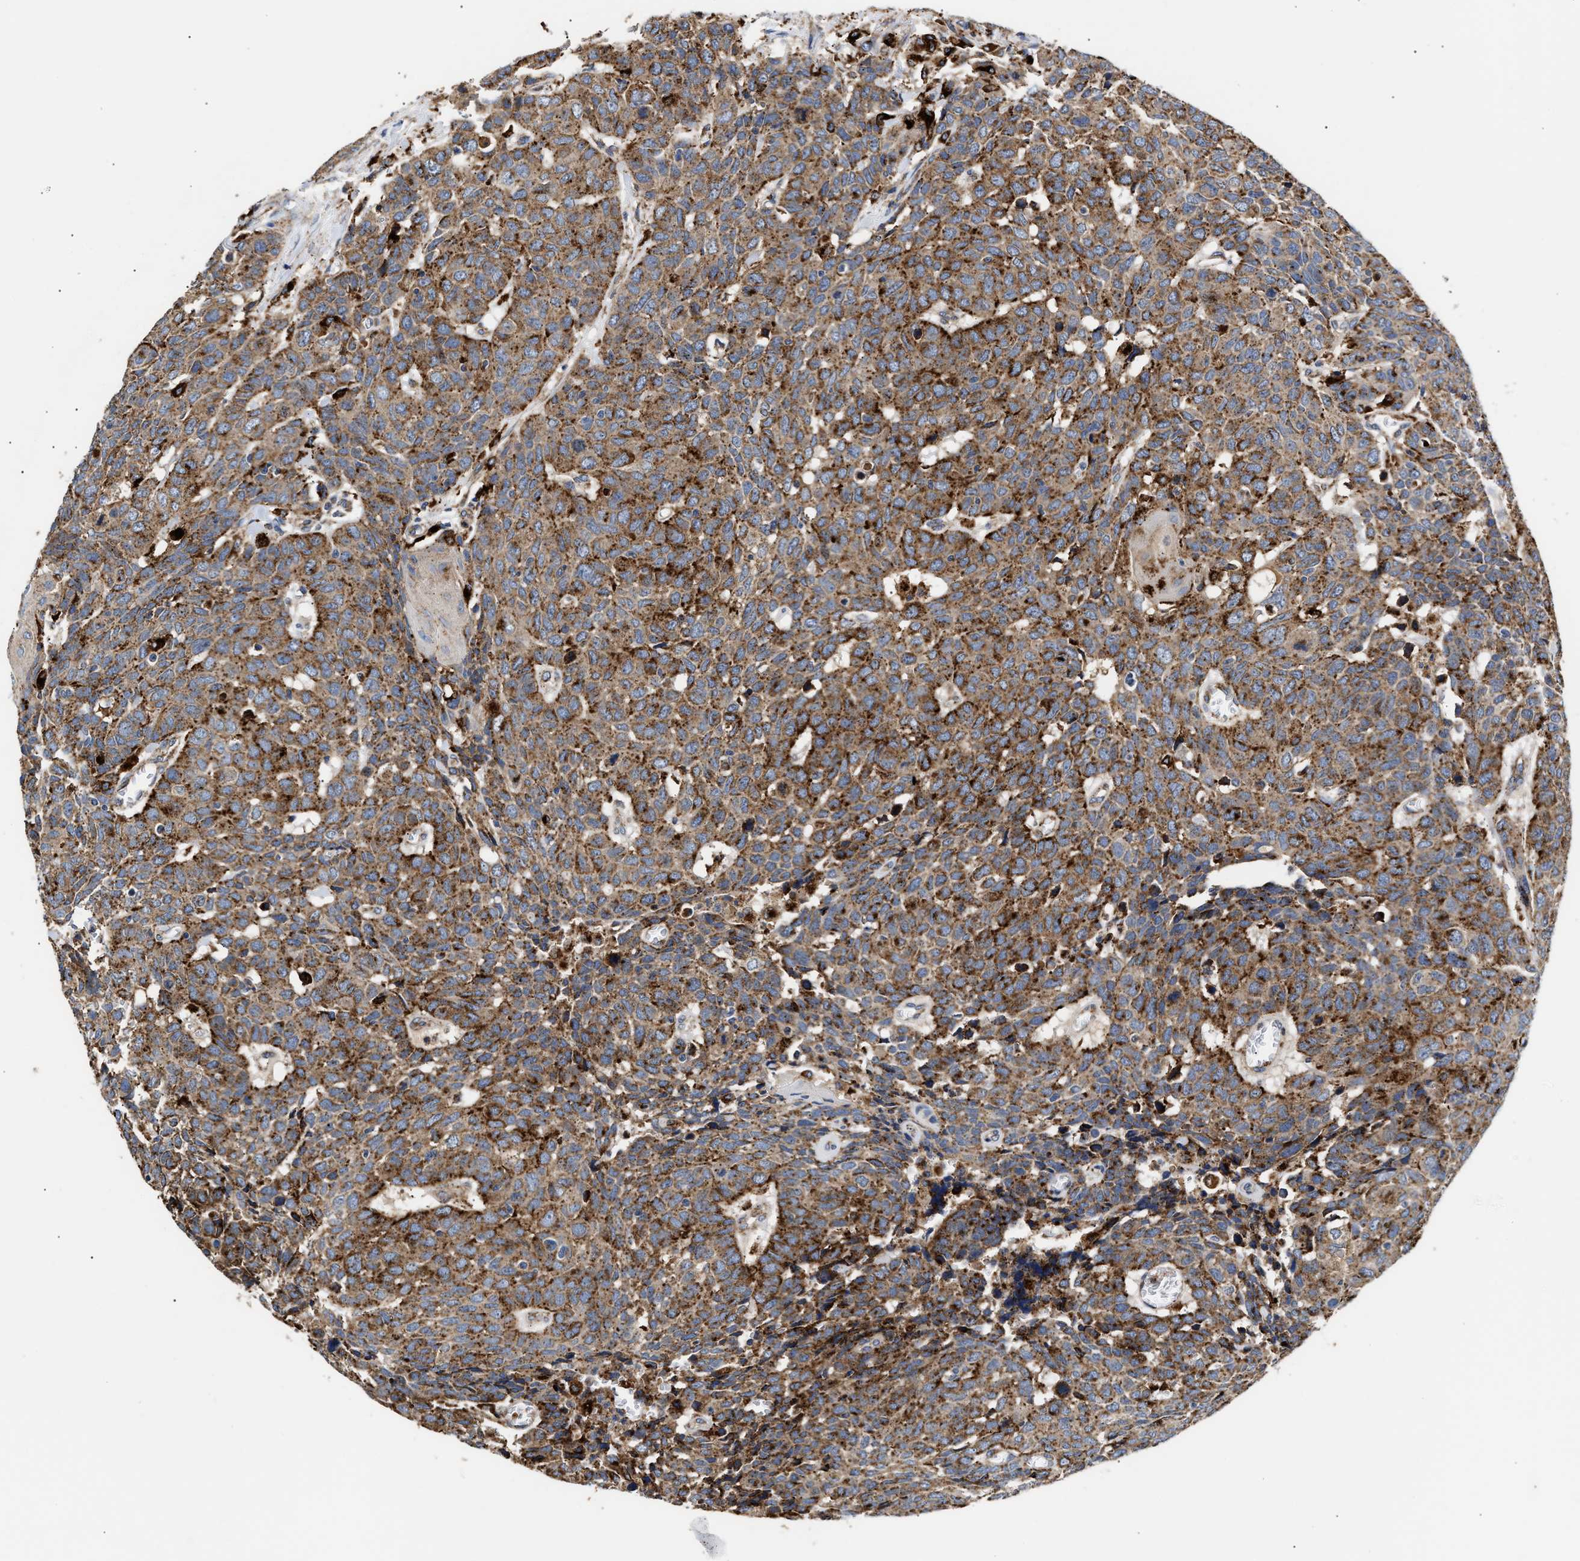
{"staining": {"intensity": "moderate", "quantity": ">75%", "location": "cytoplasmic/membranous"}, "tissue": "head and neck cancer", "cell_type": "Tumor cells", "image_type": "cancer", "snomed": [{"axis": "morphology", "description": "Squamous cell carcinoma, NOS"}, {"axis": "topography", "description": "Head-Neck"}], "caption": "About >75% of tumor cells in human squamous cell carcinoma (head and neck) reveal moderate cytoplasmic/membranous protein positivity as visualized by brown immunohistochemical staining.", "gene": "CCDC146", "patient": {"sex": "male", "age": 66}}